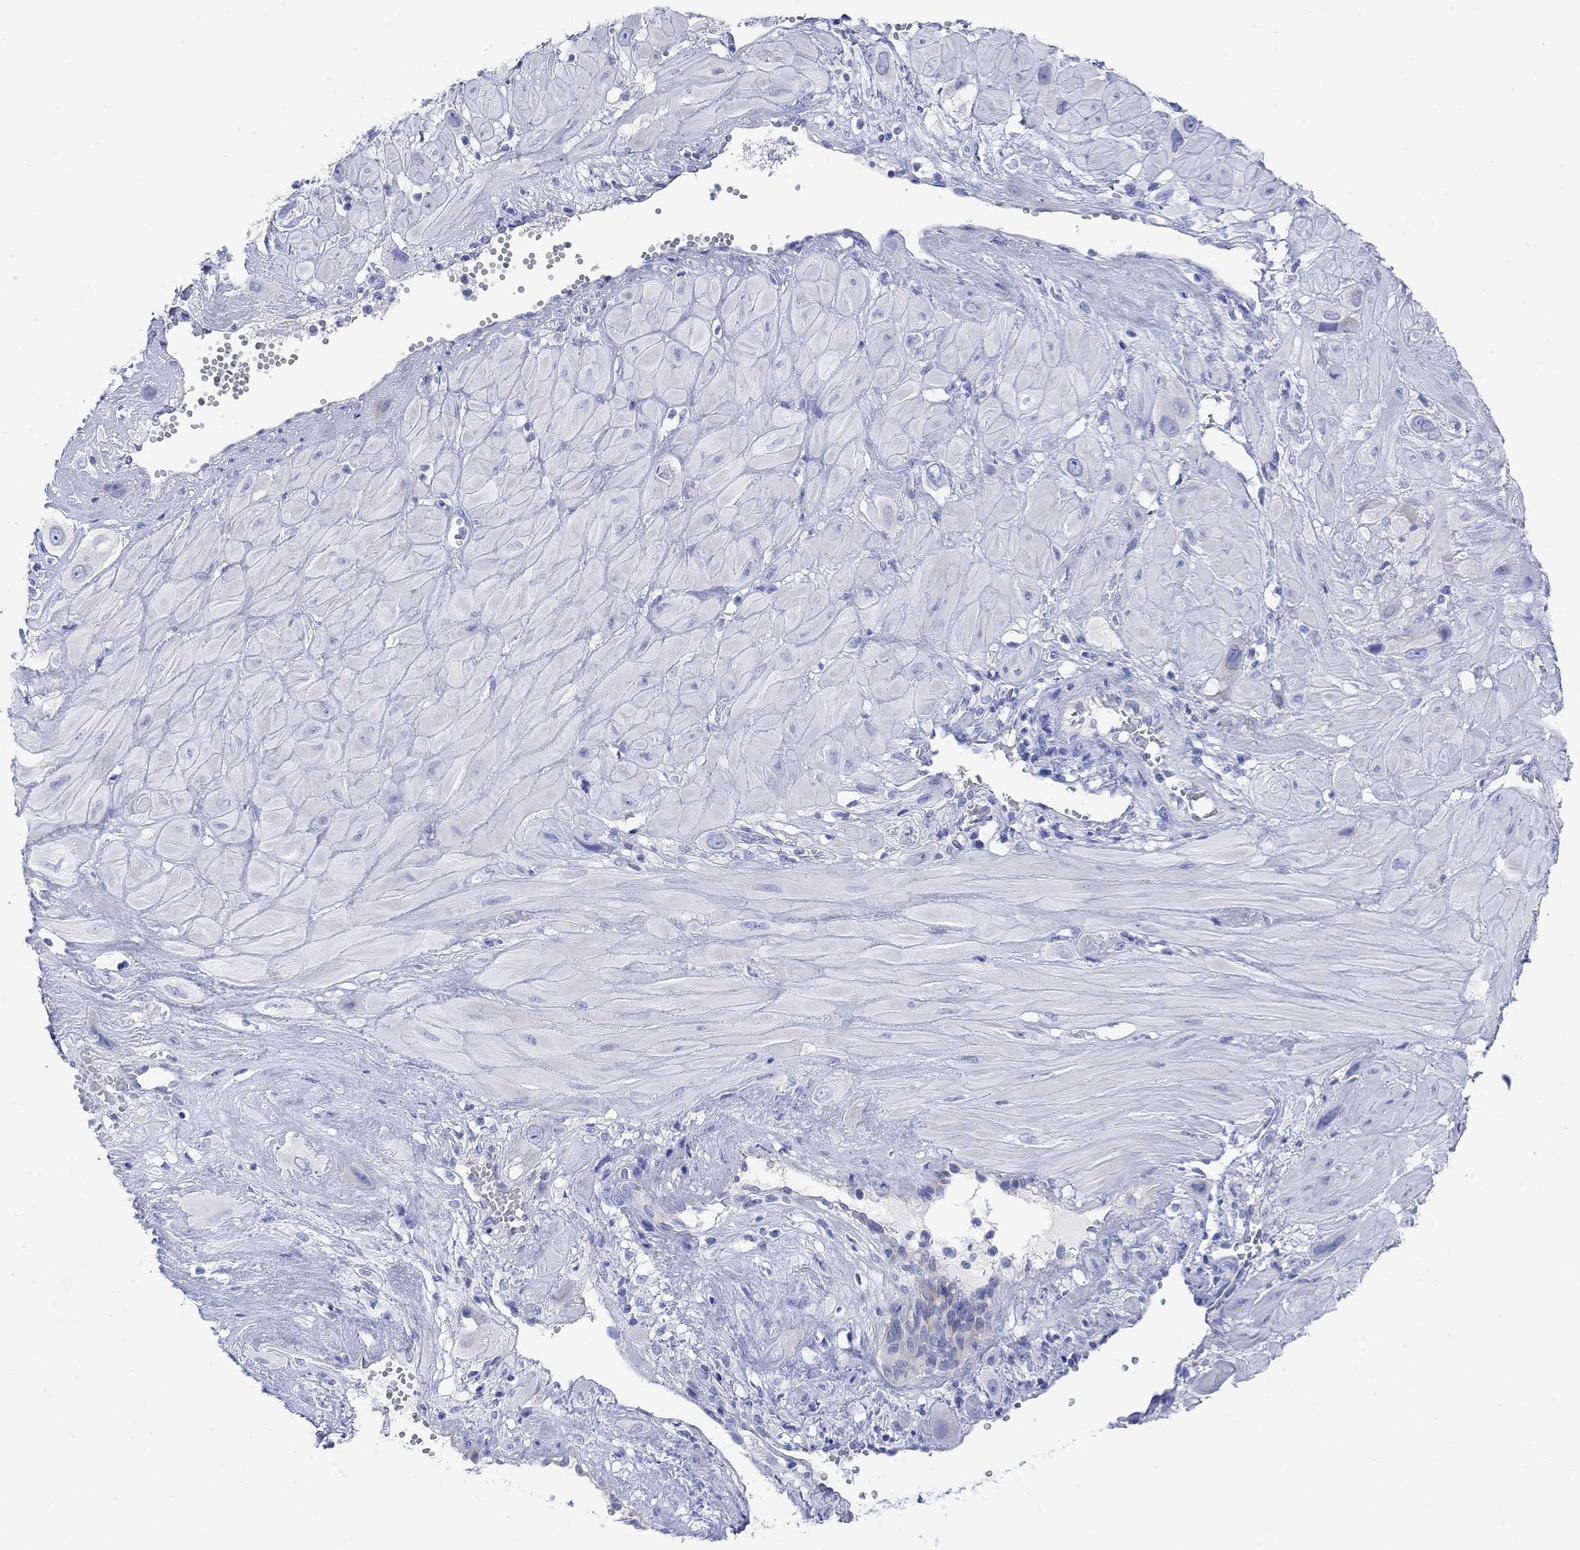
{"staining": {"intensity": "negative", "quantity": "none", "location": "none"}, "tissue": "cervical cancer", "cell_type": "Tumor cells", "image_type": "cancer", "snomed": [{"axis": "morphology", "description": "Squamous cell carcinoma, NOS"}, {"axis": "topography", "description": "Cervix"}], "caption": "An IHC histopathology image of cervical squamous cell carcinoma is shown. There is no staining in tumor cells of cervical squamous cell carcinoma.", "gene": "GNG13", "patient": {"sex": "female", "age": 34}}